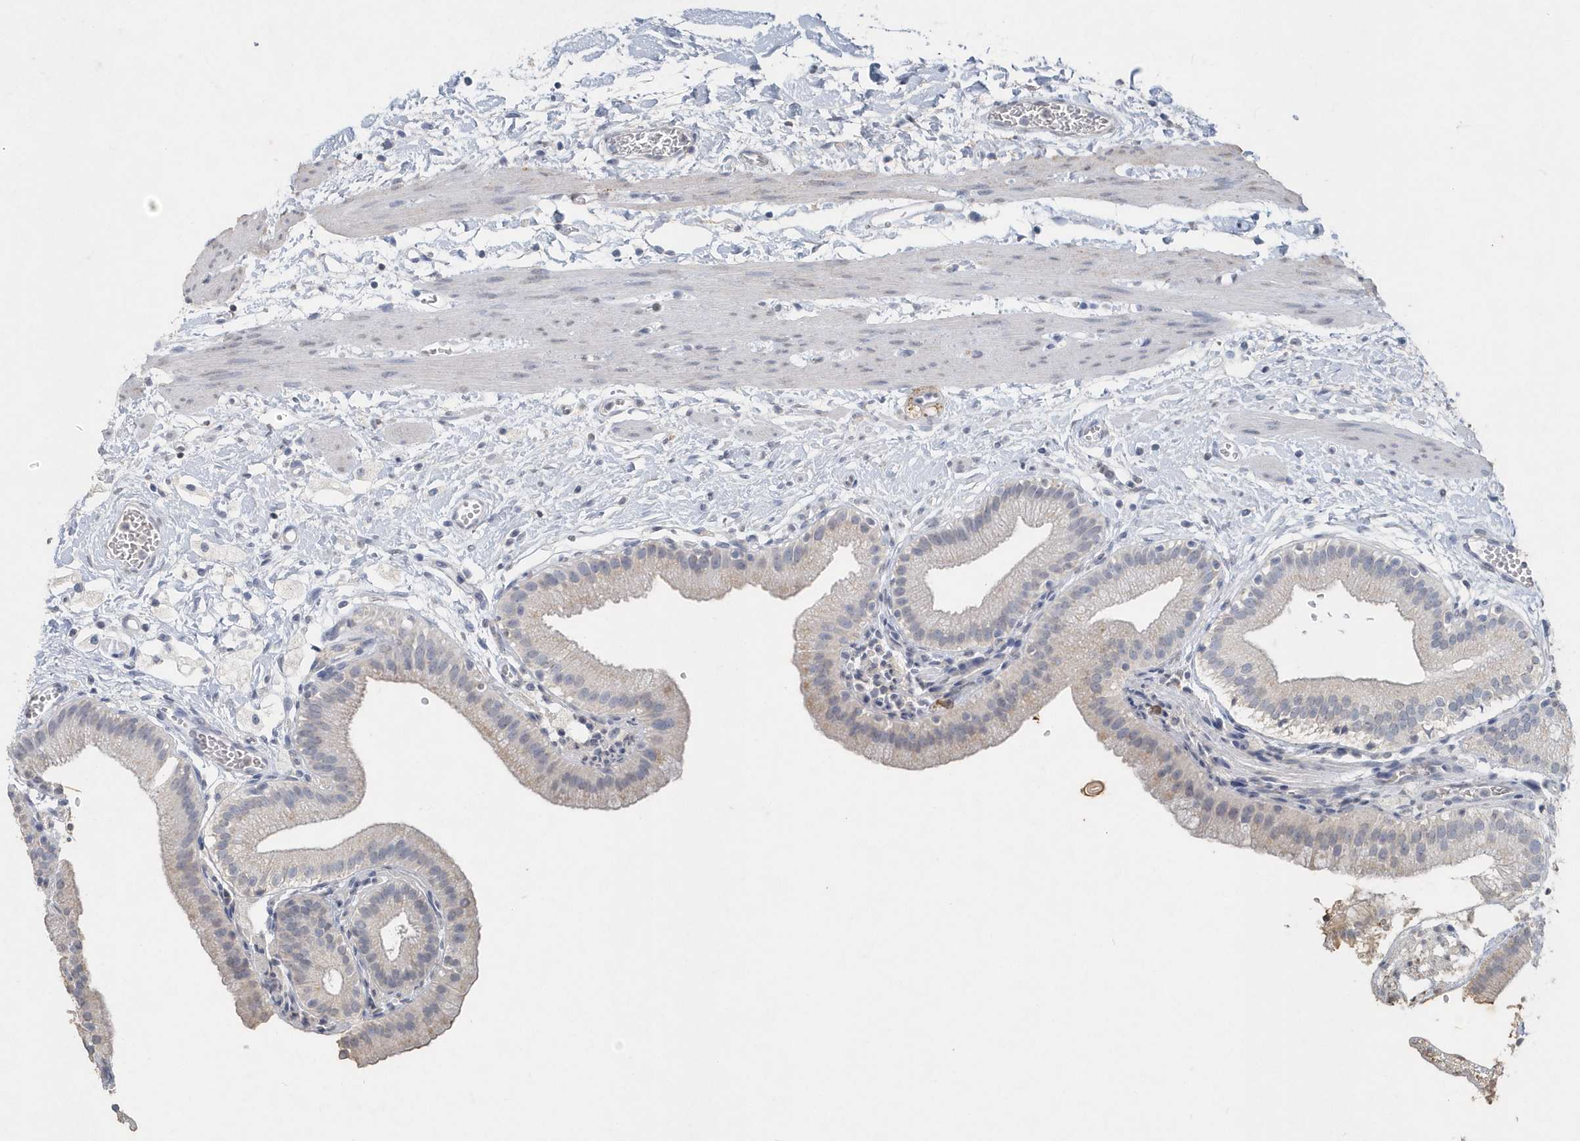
{"staining": {"intensity": "weak", "quantity": "<25%", "location": "cytoplasmic/membranous"}, "tissue": "gallbladder", "cell_type": "Glandular cells", "image_type": "normal", "snomed": [{"axis": "morphology", "description": "Normal tissue, NOS"}, {"axis": "topography", "description": "Gallbladder"}], "caption": "Gallbladder was stained to show a protein in brown. There is no significant expression in glandular cells. The staining is performed using DAB (3,3'-diaminobenzidine) brown chromogen with nuclei counter-stained in using hematoxylin.", "gene": "PDCD1", "patient": {"sex": "male", "age": 55}}